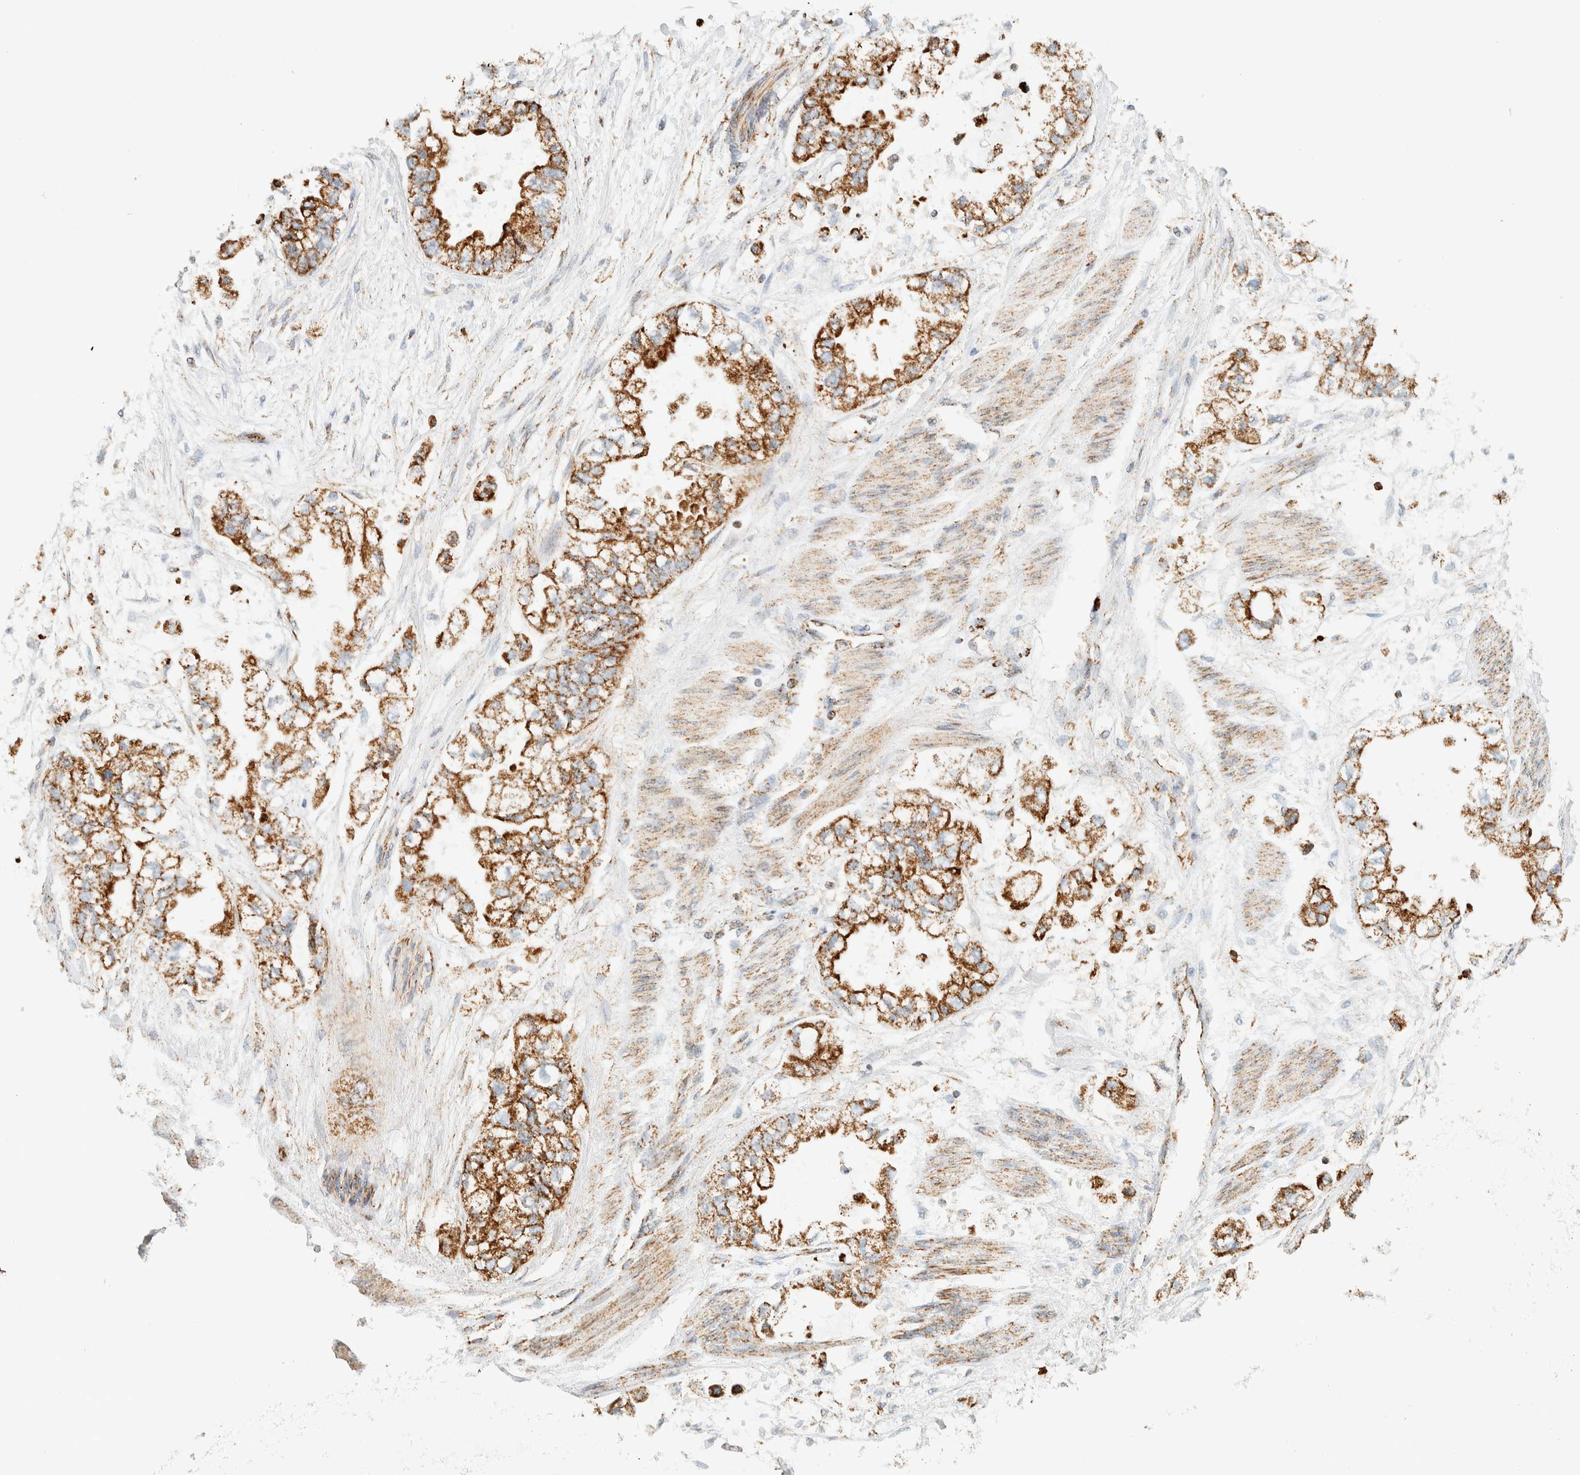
{"staining": {"intensity": "strong", "quantity": ">75%", "location": "cytoplasmic/membranous"}, "tissue": "stomach cancer", "cell_type": "Tumor cells", "image_type": "cancer", "snomed": [{"axis": "morphology", "description": "Normal tissue, NOS"}, {"axis": "morphology", "description": "Adenocarcinoma, NOS"}, {"axis": "topography", "description": "Stomach"}], "caption": "A high amount of strong cytoplasmic/membranous staining is appreciated in approximately >75% of tumor cells in adenocarcinoma (stomach) tissue.", "gene": "KIFAP3", "patient": {"sex": "male", "age": 62}}